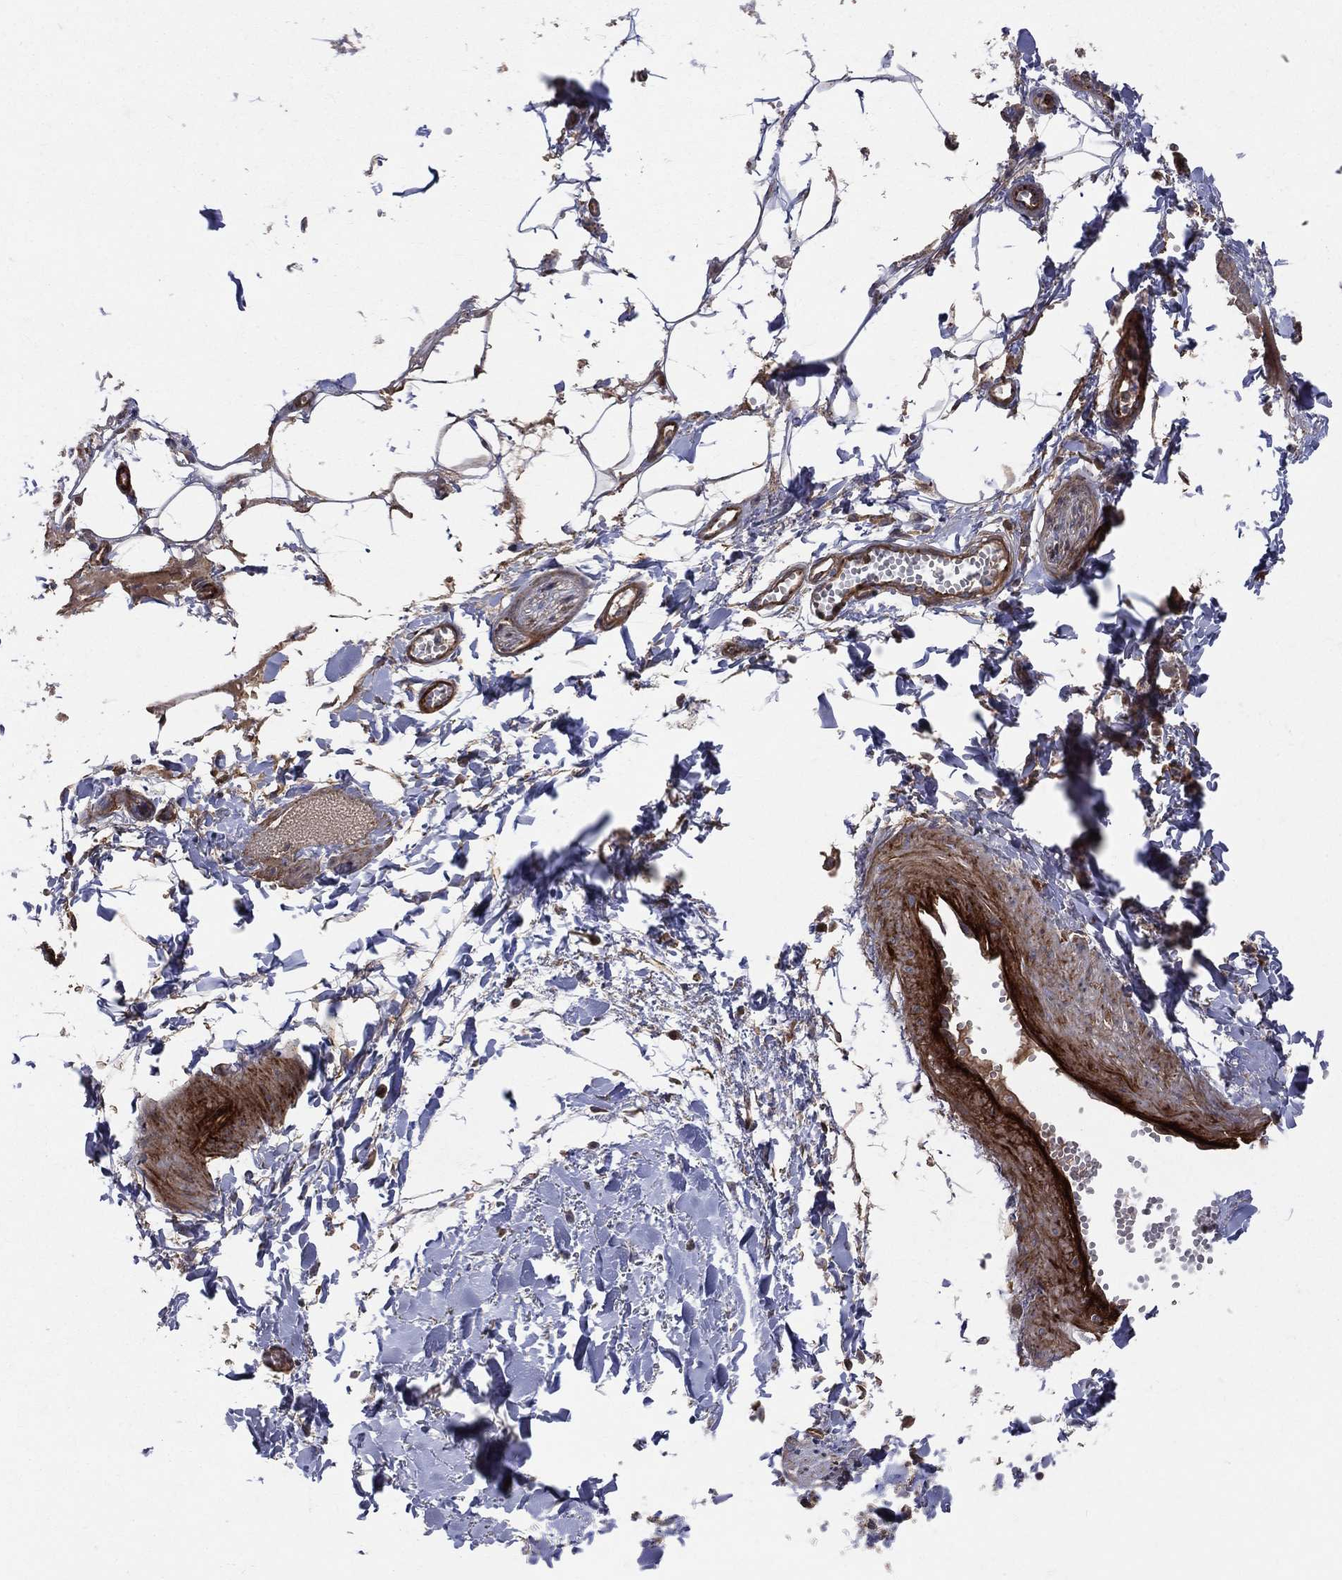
{"staining": {"intensity": "negative", "quantity": "none", "location": "none"}, "tissue": "soft tissue", "cell_type": "Fibroblasts", "image_type": "normal", "snomed": [{"axis": "morphology", "description": "Normal tissue, NOS"}, {"axis": "morphology", "description": "Squamous cell carcinoma, NOS"}, {"axis": "topography", "description": "Cartilage tissue"}, {"axis": "topography", "description": "Lung"}], "caption": "A high-resolution histopathology image shows IHC staining of normal soft tissue, which reveals no significant expression in fibroblasts. (DAB (3,3'-diaminobenzidine) immunohistochemistry with hematoxylin counter stain).", "gene": "ENTPD1", "patient": {"sex": "male", "age": 66}}